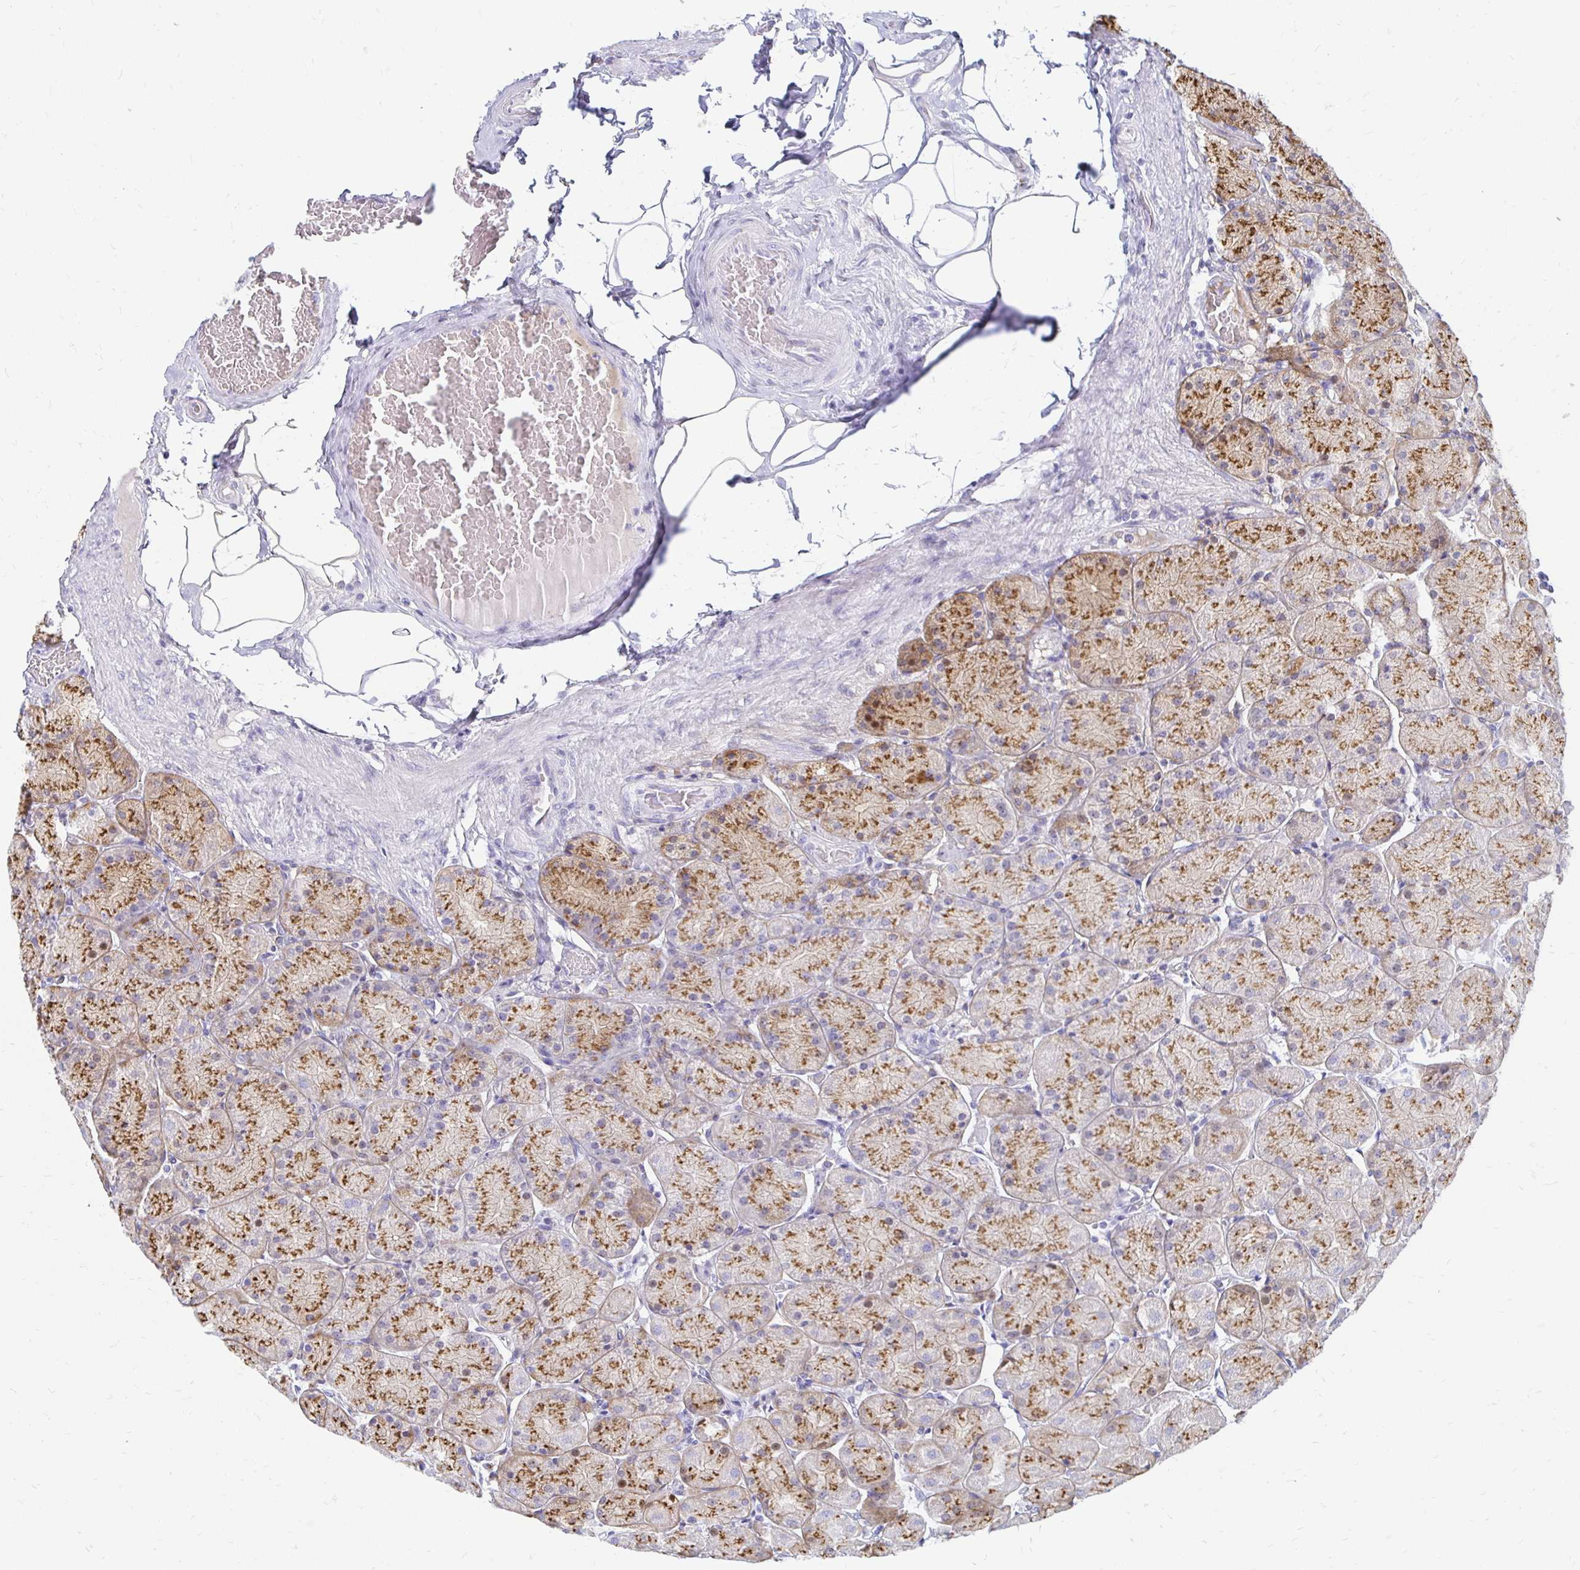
{"staining": {"intensity": "moderate", "quantity": ">75%", "location": "cytoplasmic/membranous"}, "tissue": "stomach", "cell_type": "Glandular cells", "image_type": "normal", "snomed": [{"axis": "morphology", "description": "Normal tissue, NOS"}, {"axis": "topography", "description": "Stomach, upper"}], "caption": "An image showing moderate cytoplasmic/membranous staining in about >75% of glandular cells in benign stomach, as visualized by brown immunohistochemical staining.", "gene": "PAGE4", "patient": {"sex": "female", "age": 56}}